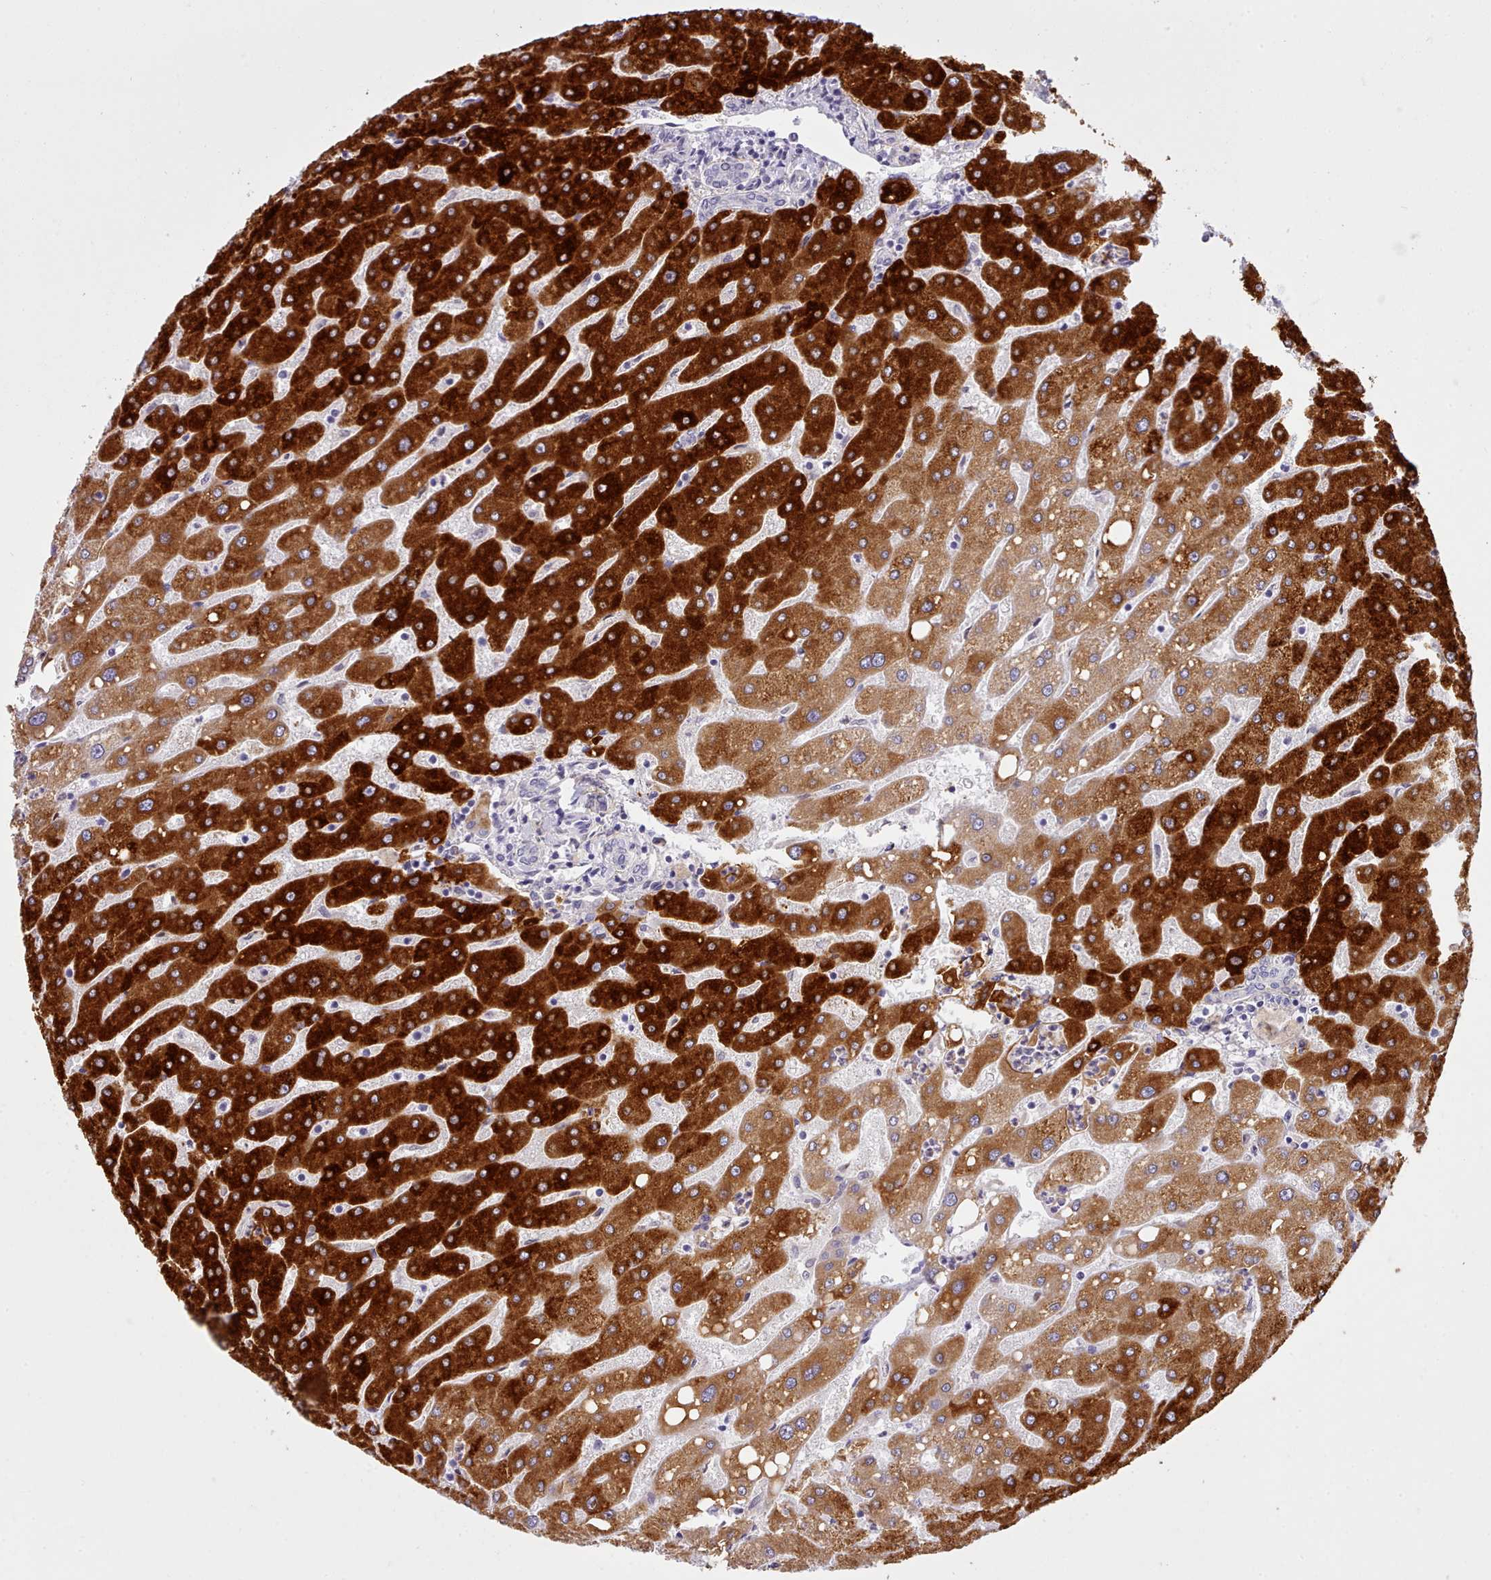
{"staining": {"intensity": "negative", "quantity": "none", "location": "none"}, "tissue": "liver", "cell_type": "Cholangiocytes", "image_type": "normal", "snomed": [{"axis": "morphology", "description": "Normal tissue, NOS"}, {"axis": "topography", "description": "Liver"}], "caption": "Immunohistochemistry of unremarkable liver displays no expression in cholangiocytes.", "gene": "CYP2A13", "patient": {"sex": "male", "age": 67}}